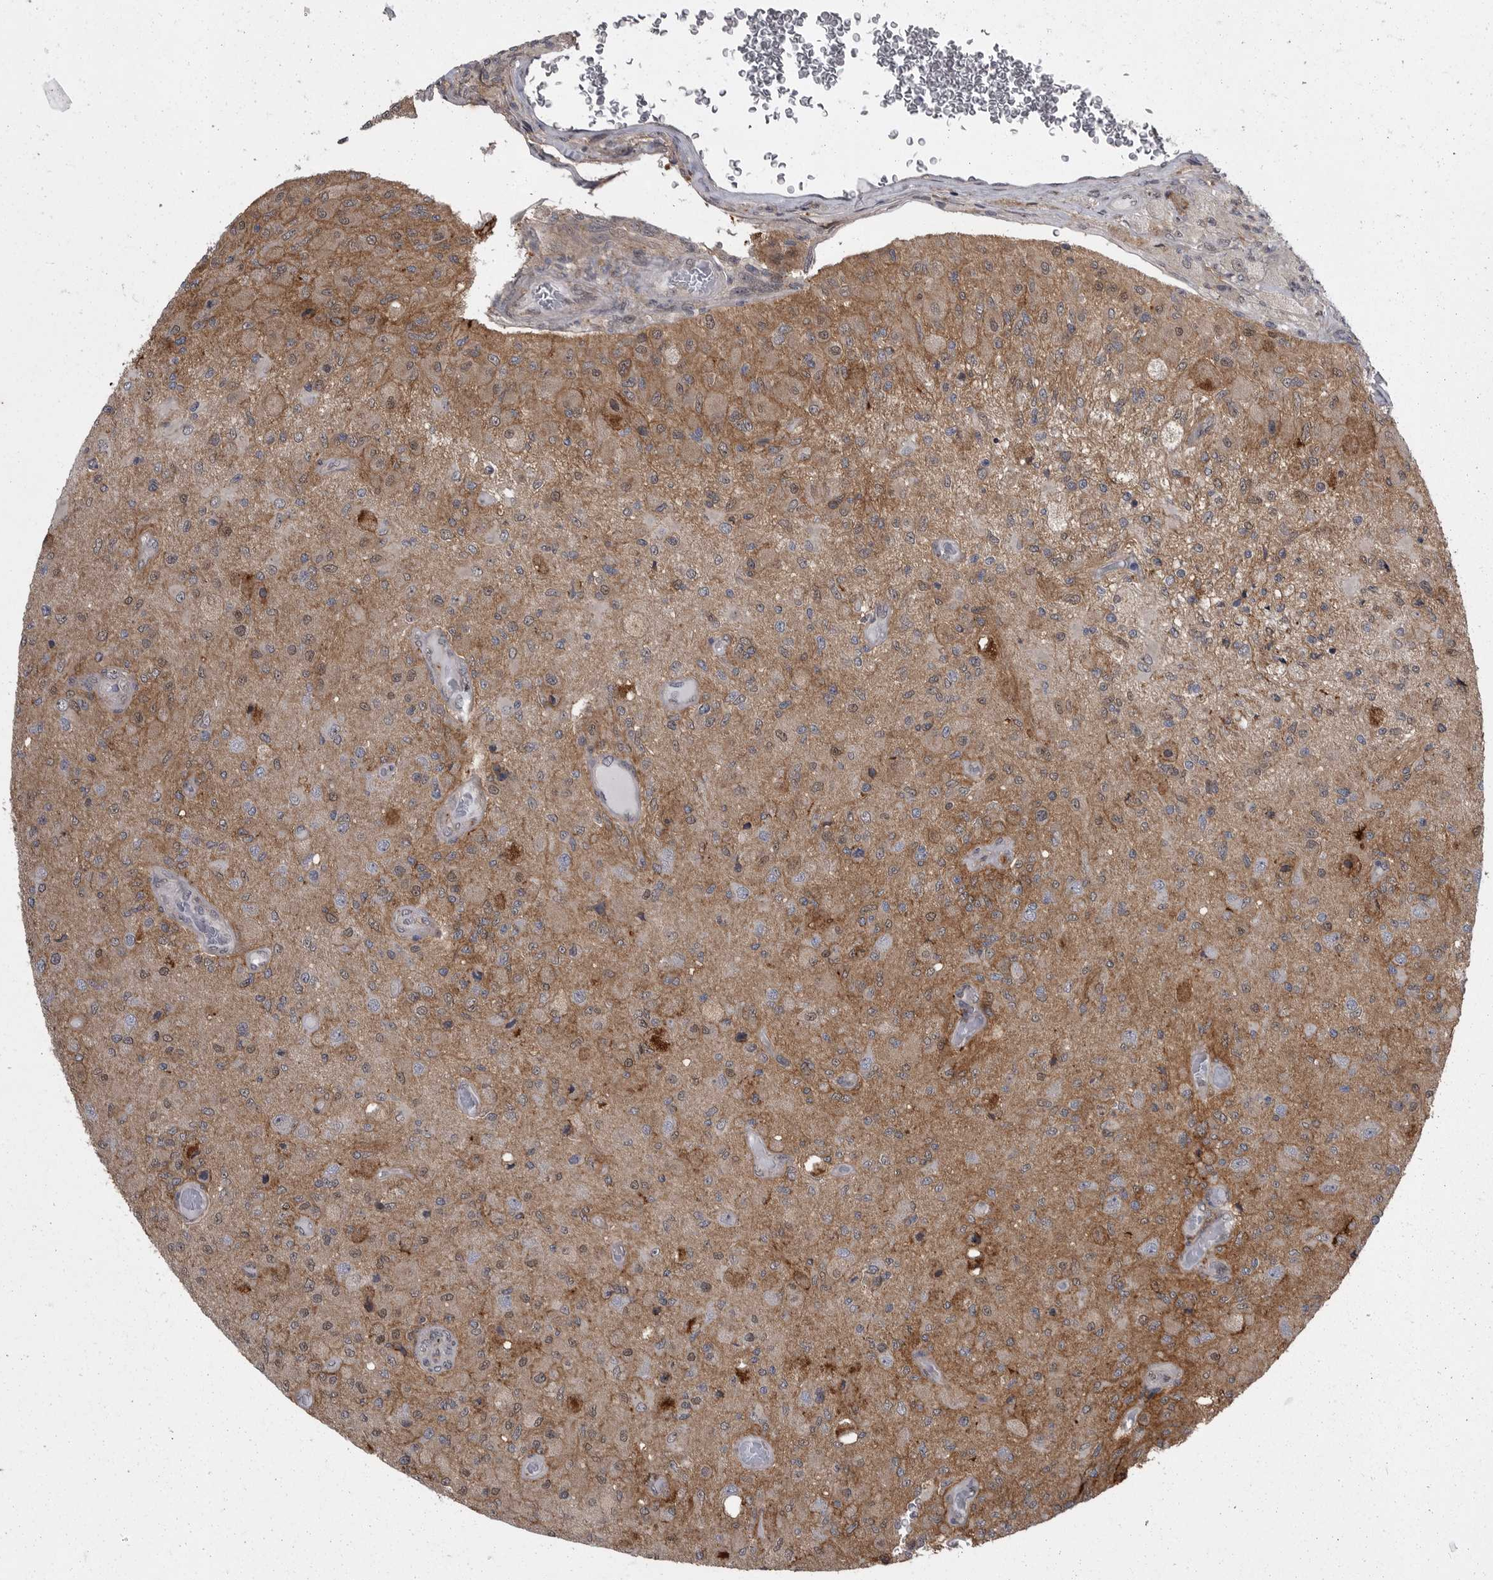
{"staining": {"intensity": "moderate", "quantity": "25%-75%", "location": "cytoplasmic/membranous"}, "tissue": "glioma", "cell_type": "Tumor cells", "image_type": "cancer", "snomed": [{"axis": "morphology", "description": "Normal tissue, NOS"}, {"axis": "morphology", "description": "Glioma, malignant, High grade"}, {"axis": "topography", "description": "Cerebral cortex"}], "caption": "Moderate cytoplasmic/membranous expression is appreciated in about 25%-75% of tumor cells in glioma.", "gene": "ABL1", "patient": {"sex": "male", "age": 77}}